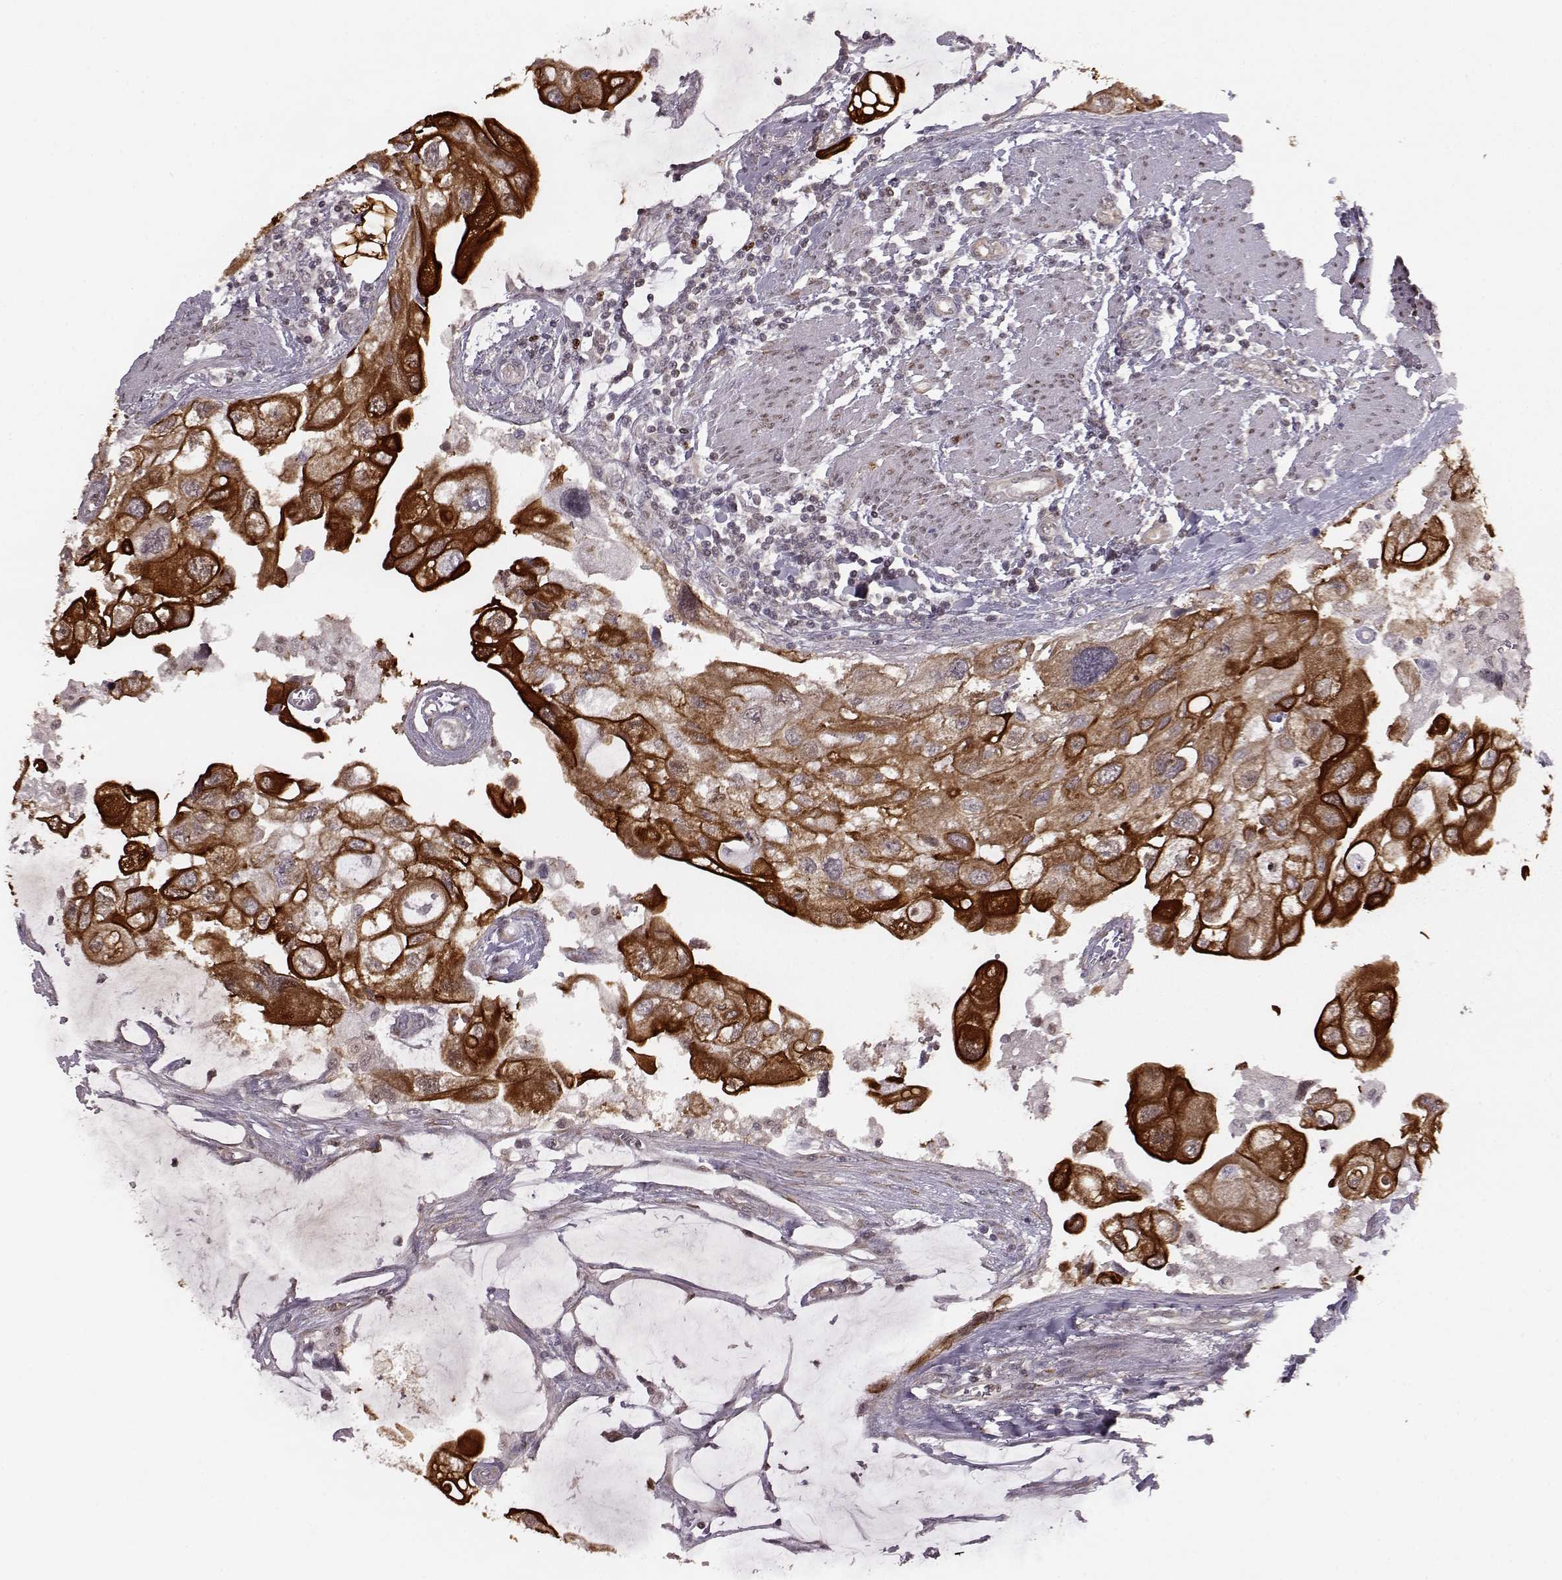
{"staining": {"intensity": "strong", "quantity": "25%-75%", "location": "cytoplasmic/membranous"}, "tissue": "urothelial cancer", "cell_type": "Tumor cells", "image_type": "cancer", "snomed": [{"axis": "morphology", "description": "Urothelial carcinoma, High grade"}, {"axis": "topography", "description": "Urinary bladder"}], "caption": "Immunohistochemical staining of human urothelial carcinoma (high-grade) exhibits high levels of strong cytoplasmic/membranous protein positivity in about 25%-75% of tumor cells.", "gene": "KLF6", "patient": {"sex": "male", "age": 59}}